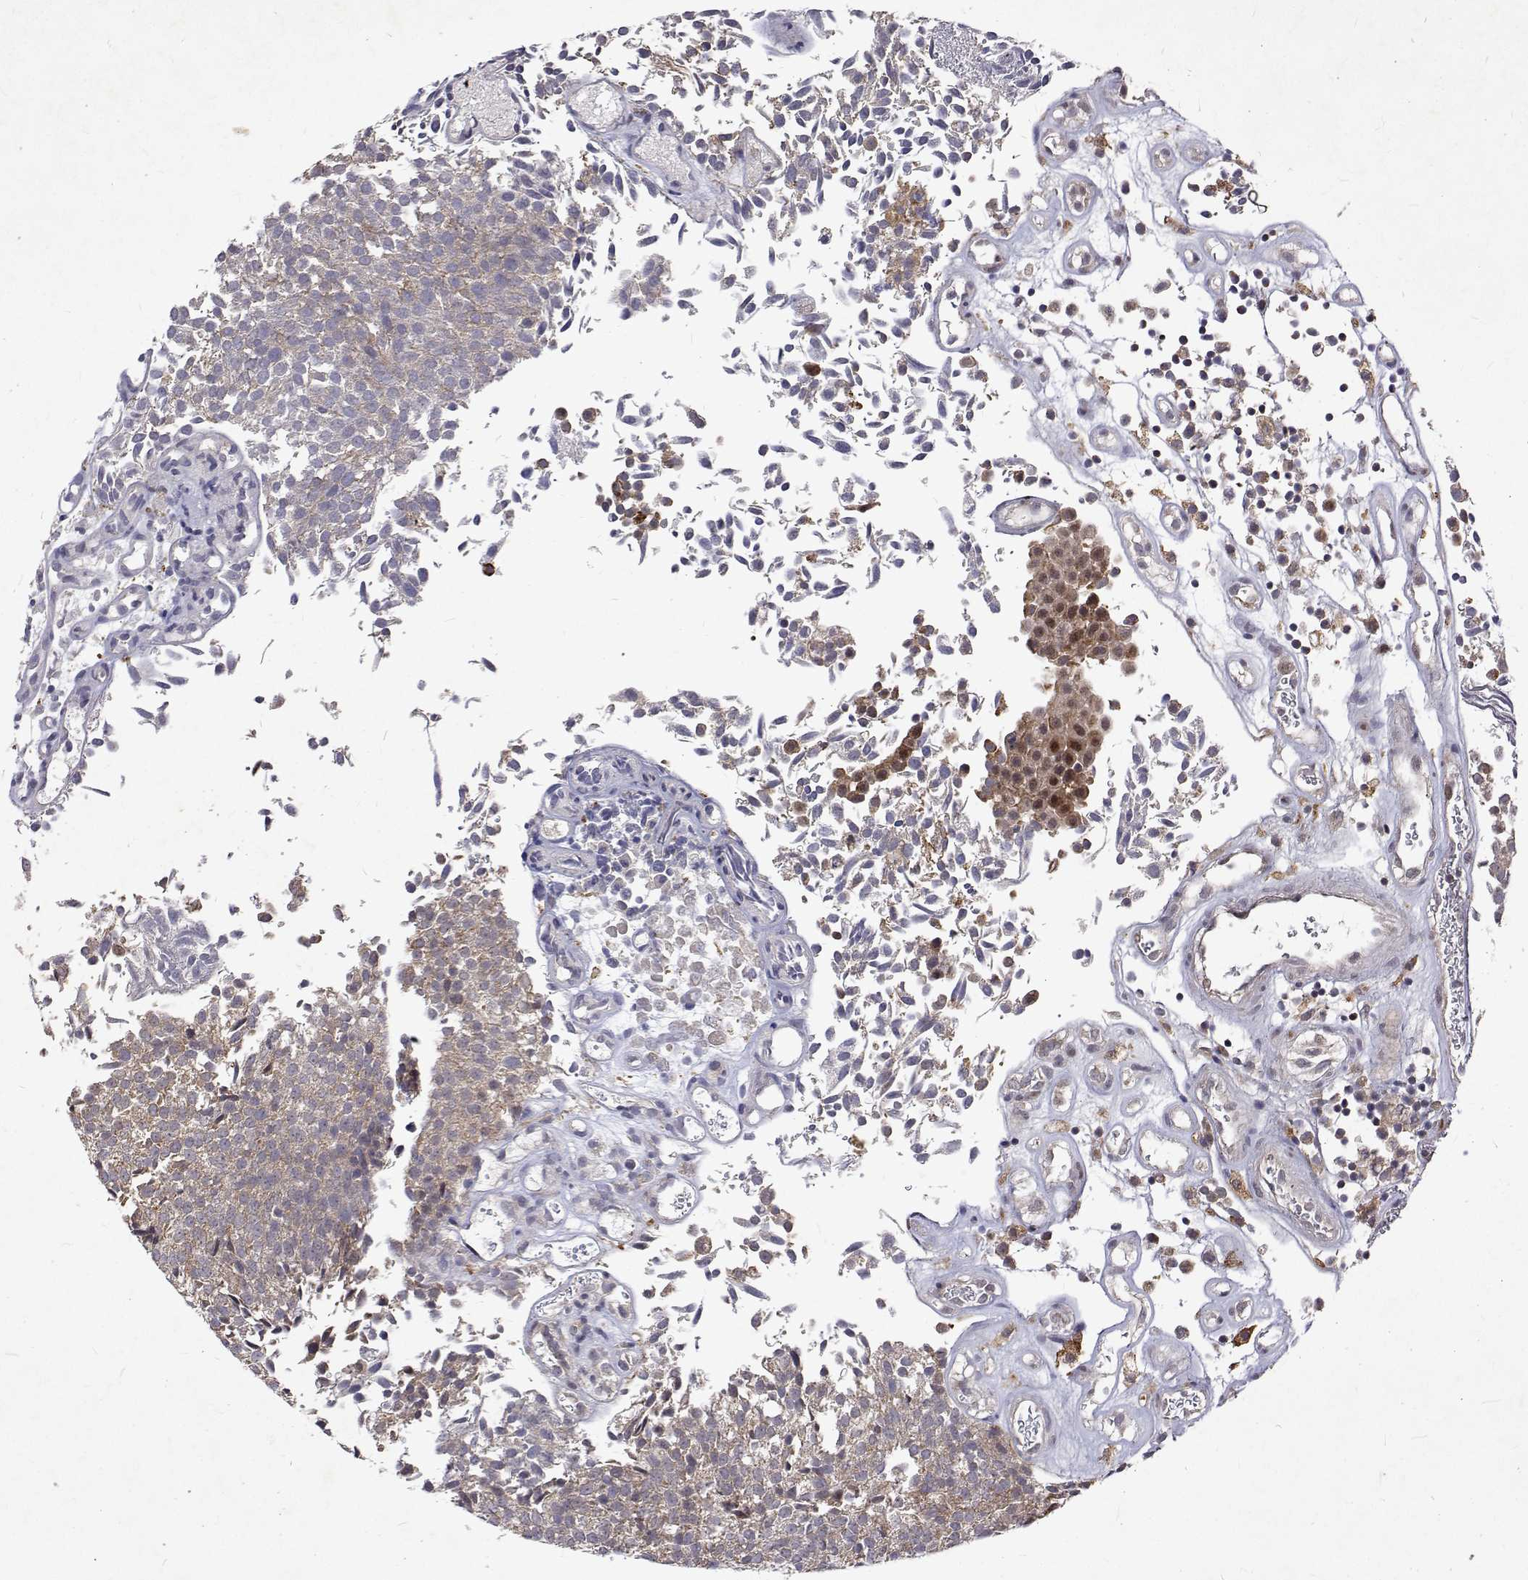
{"staining": {"intensity": "moderate", "quantity": "<25%", "location": "cytoplasmic/membranous"}, "tissue": "urothelial cancer", "cell_type": "Tumor cells", "image_type": "cancer", "snomed": [{"axis": "morphology", "description": "Urothelial carcinoma, Low grade"}, {"axis": "topography", "description": "Urinary bladder"}], "caption": "Immunohistochemistry (IHC) (DAB (3,3'-diaminobenzidine)) staining of human urothelial carcinoma (low-grade) demonstrates moderate cytoplasmic/membranous protein positivity in approximately <25% of tumor cells. The protein is stained brown, and the nuclei are stained in blue (DAB IHC with brightfield microscopy, high magnification).", "gene": "ALKBH8", "patient": {"sex": "female", "age": 79}}